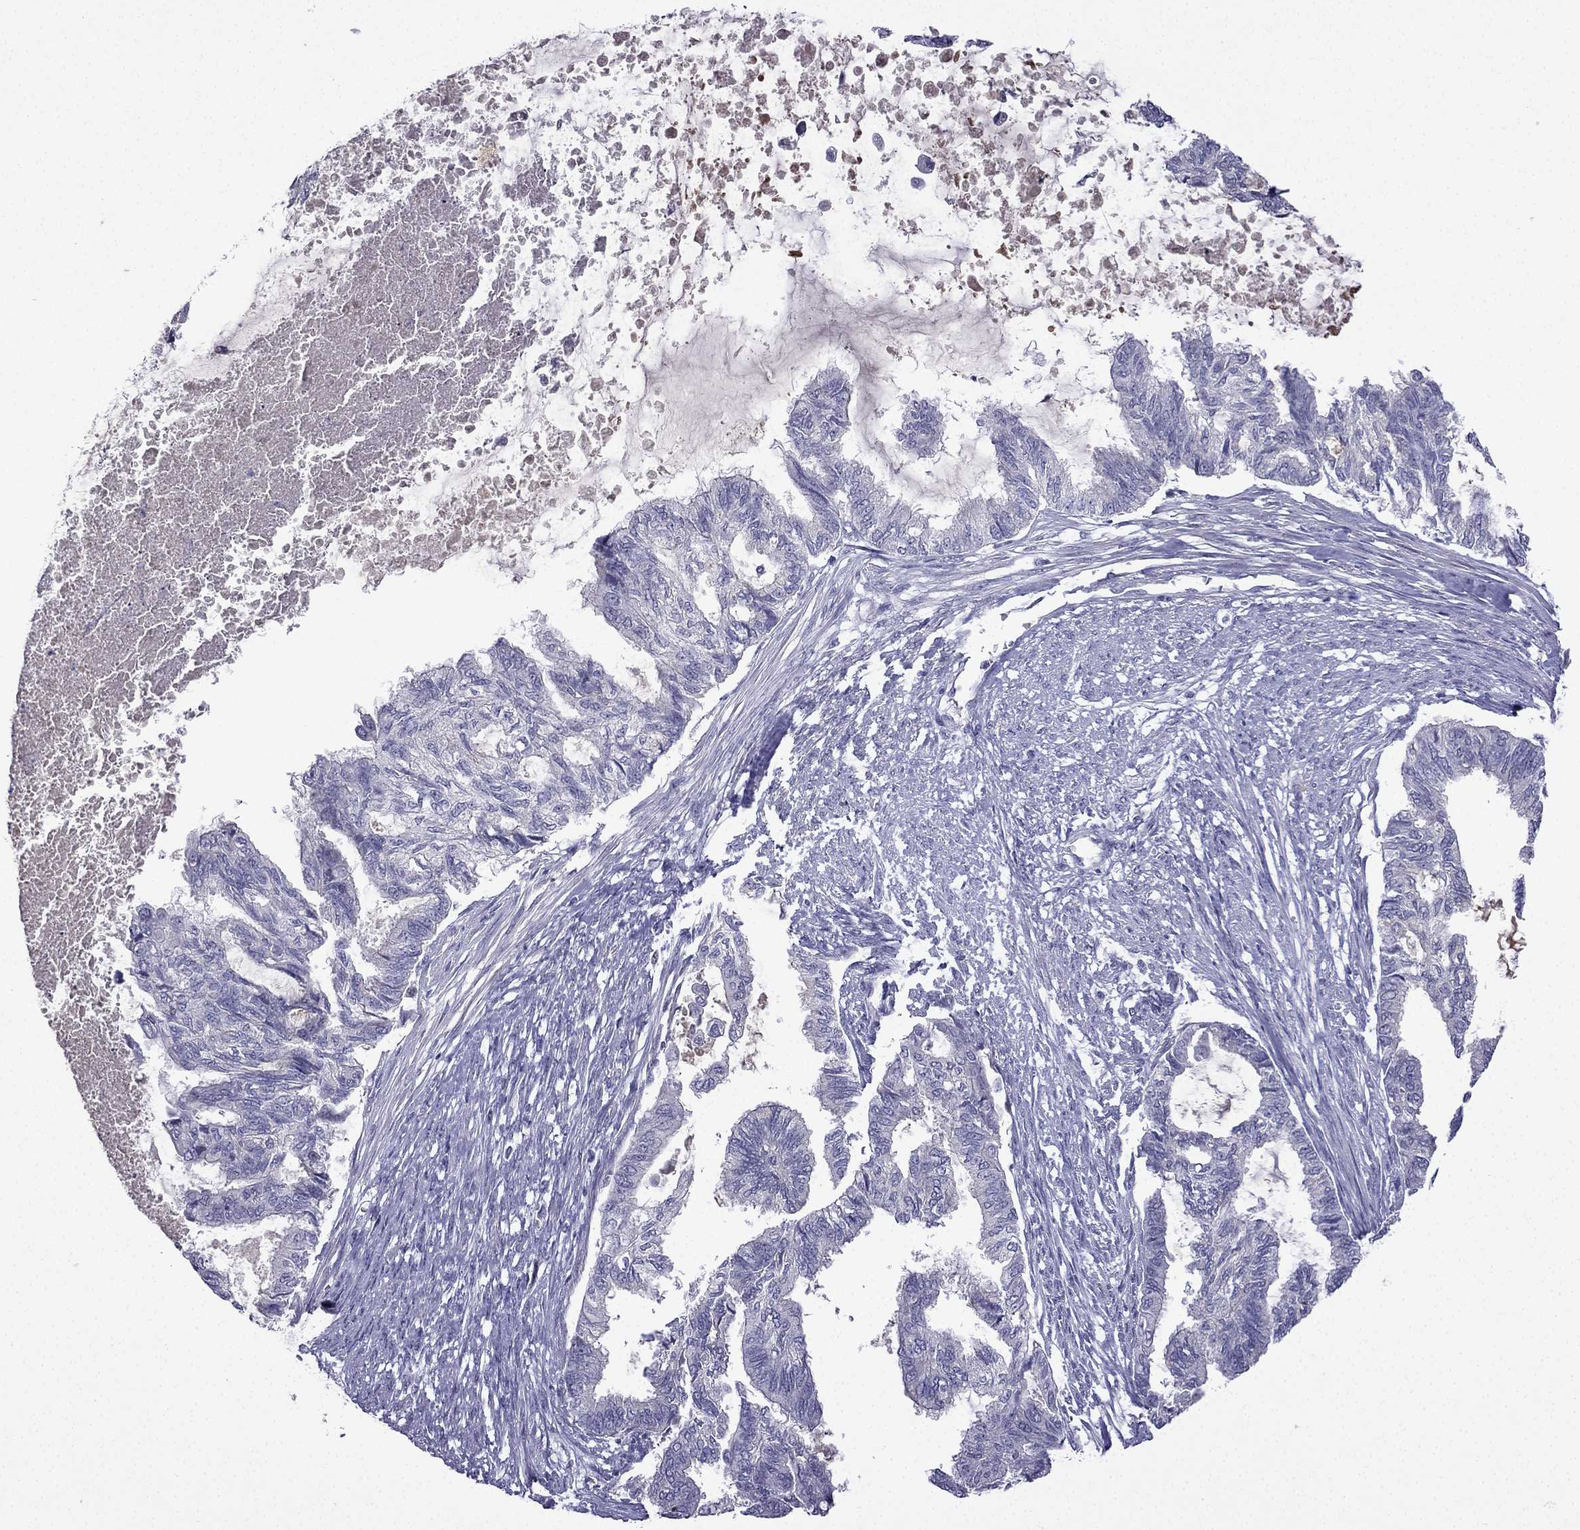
{"staining": {"intensity": "negative", "quantity": "none", "location": "none"}, "tissue": "endometrial cancer", "cell_type": "Tumor cells", "image_type": "cancer", "snomed": [{"axis": "morphology", "description": "Adenocarcinoma, NOS"}, {"axis": "topography", "description": "Endometrium"}], "caption": "Endometrial adenocarcinoma was stained to show a protein in brown. There is no significant expression in tumor cells.", "gene": "UHRF1", "patient": {"sex": "female", "age": 86}}